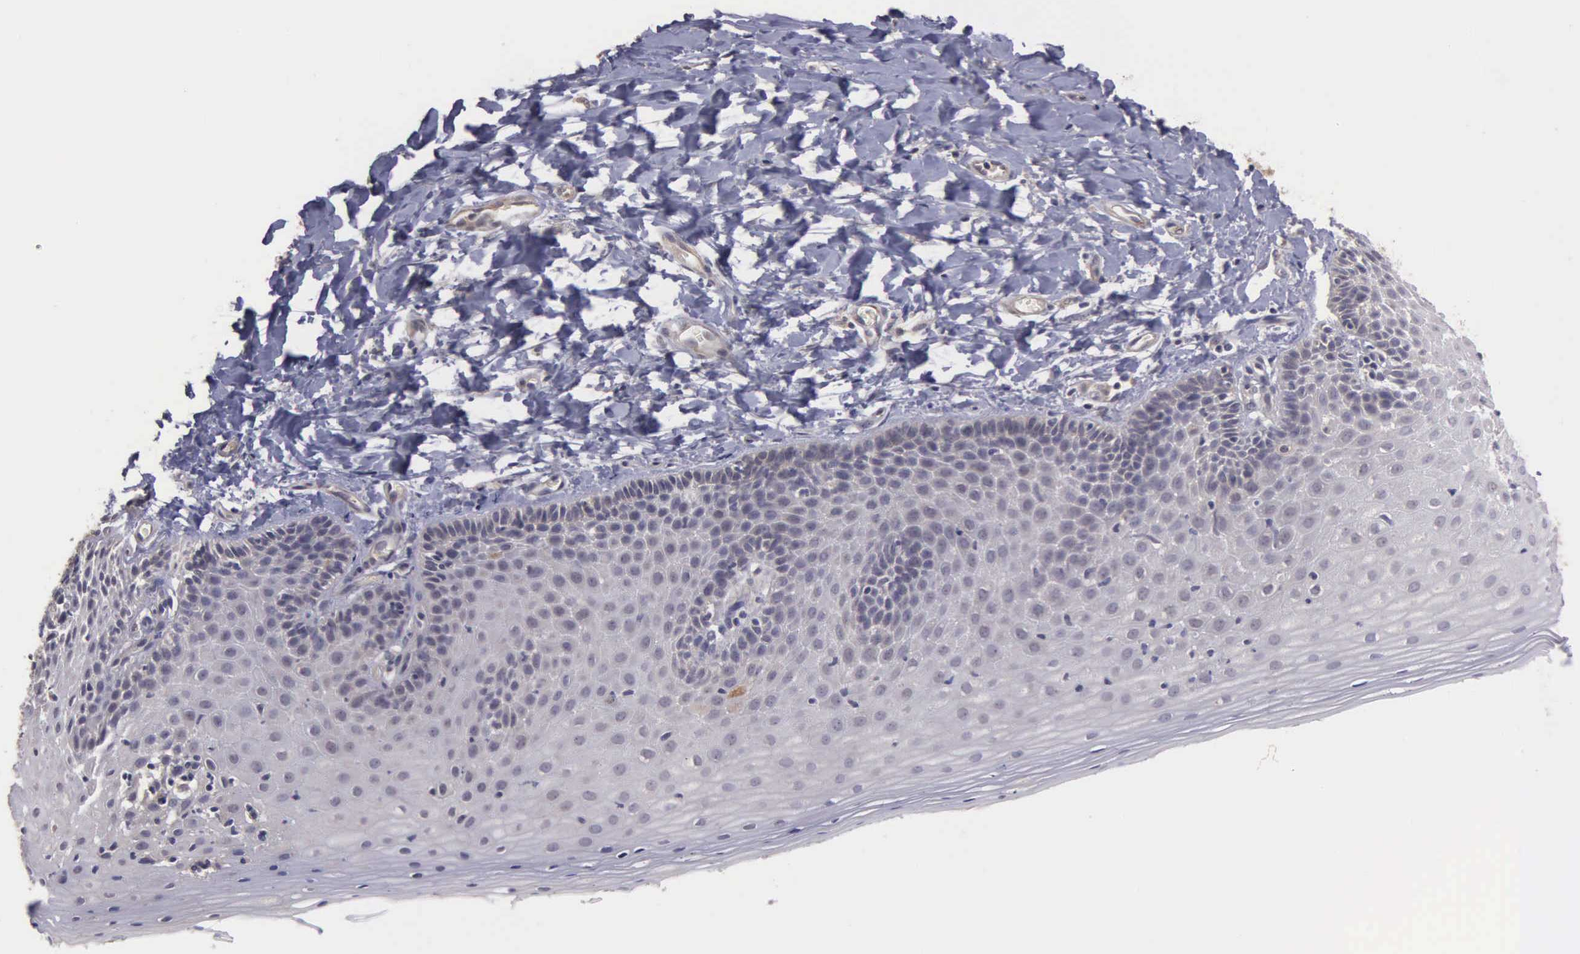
{"staining": {"intensity": "negative", "quantity": "none", "location": "none"}, "tissue": "cervix", "cell_type": "Glandular cells", "image_type": "normal", "snomed": [{"axis": "morphology", "description": "Normal tissue, NOS"}, {"axis": "topography", "description": "Cervix"}], "caption": "DAB immunohistochemical staining of normal human cervix shows no significant expression in glandular cells. (Stains: DAB immunohistochemistry (IHC) with hematoxylin counter stain, Microscopy: brightfield microscopy at high magnification).", "gene": "RTL10", "patient": {"sex": "female", "age": 53}}